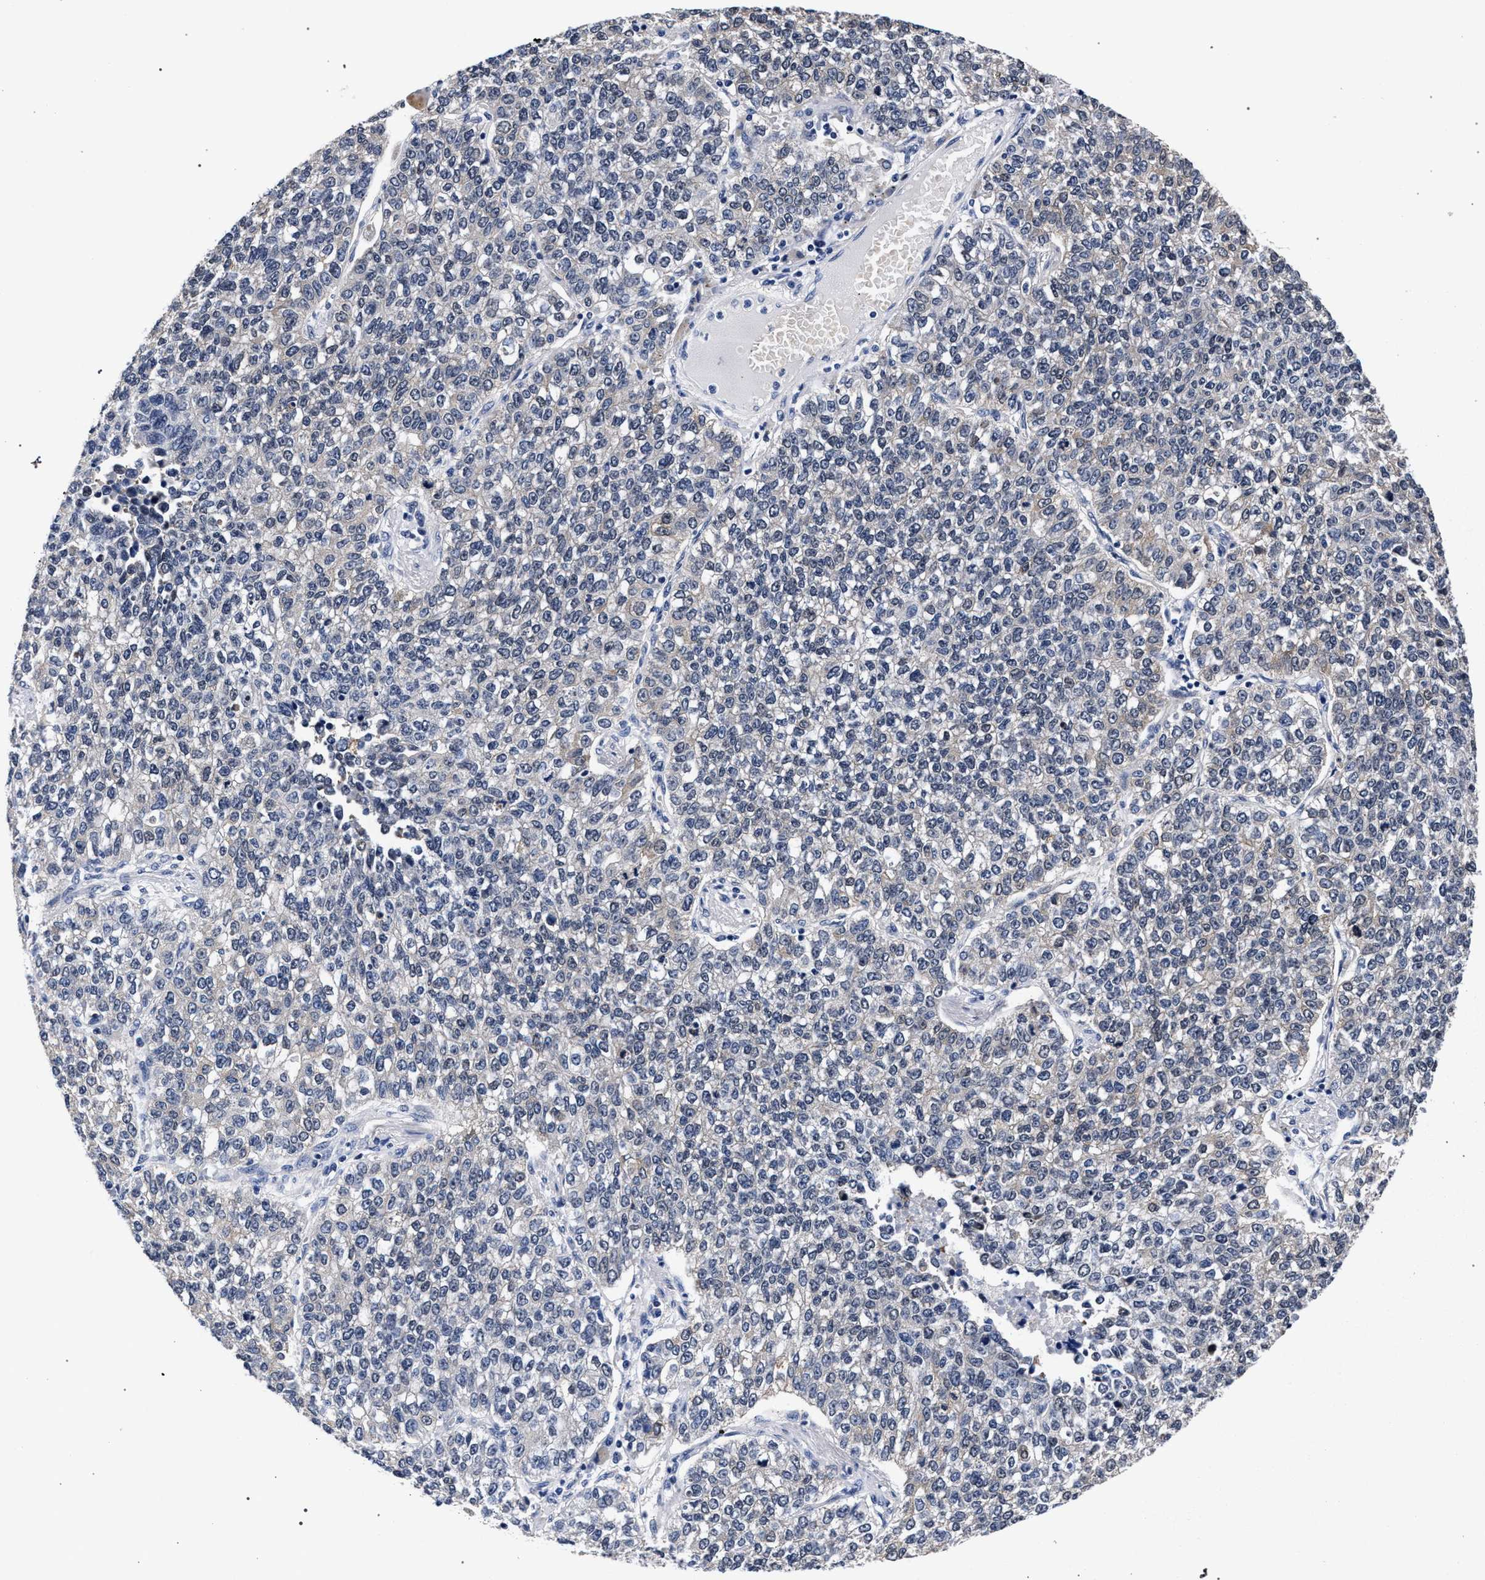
{"staining": {"intensity": "negative", "quantity": "none", "location": "none"}, "tissue": "lung cancer", "cell_type": "Tumor cells", "image_type": "cancer", "snomed": [{"axis": "morphology", "description": "Adenocarcinoma, NOS"}, {"axis": "topography", "description": "Lung"}], "caption": "Immunohistochemistry of lung cancer (adenocarcinoma) exhibits no expression in tumor cells.", "gene": "RBM33", "patient": {"sex": "male", "age": 49}}